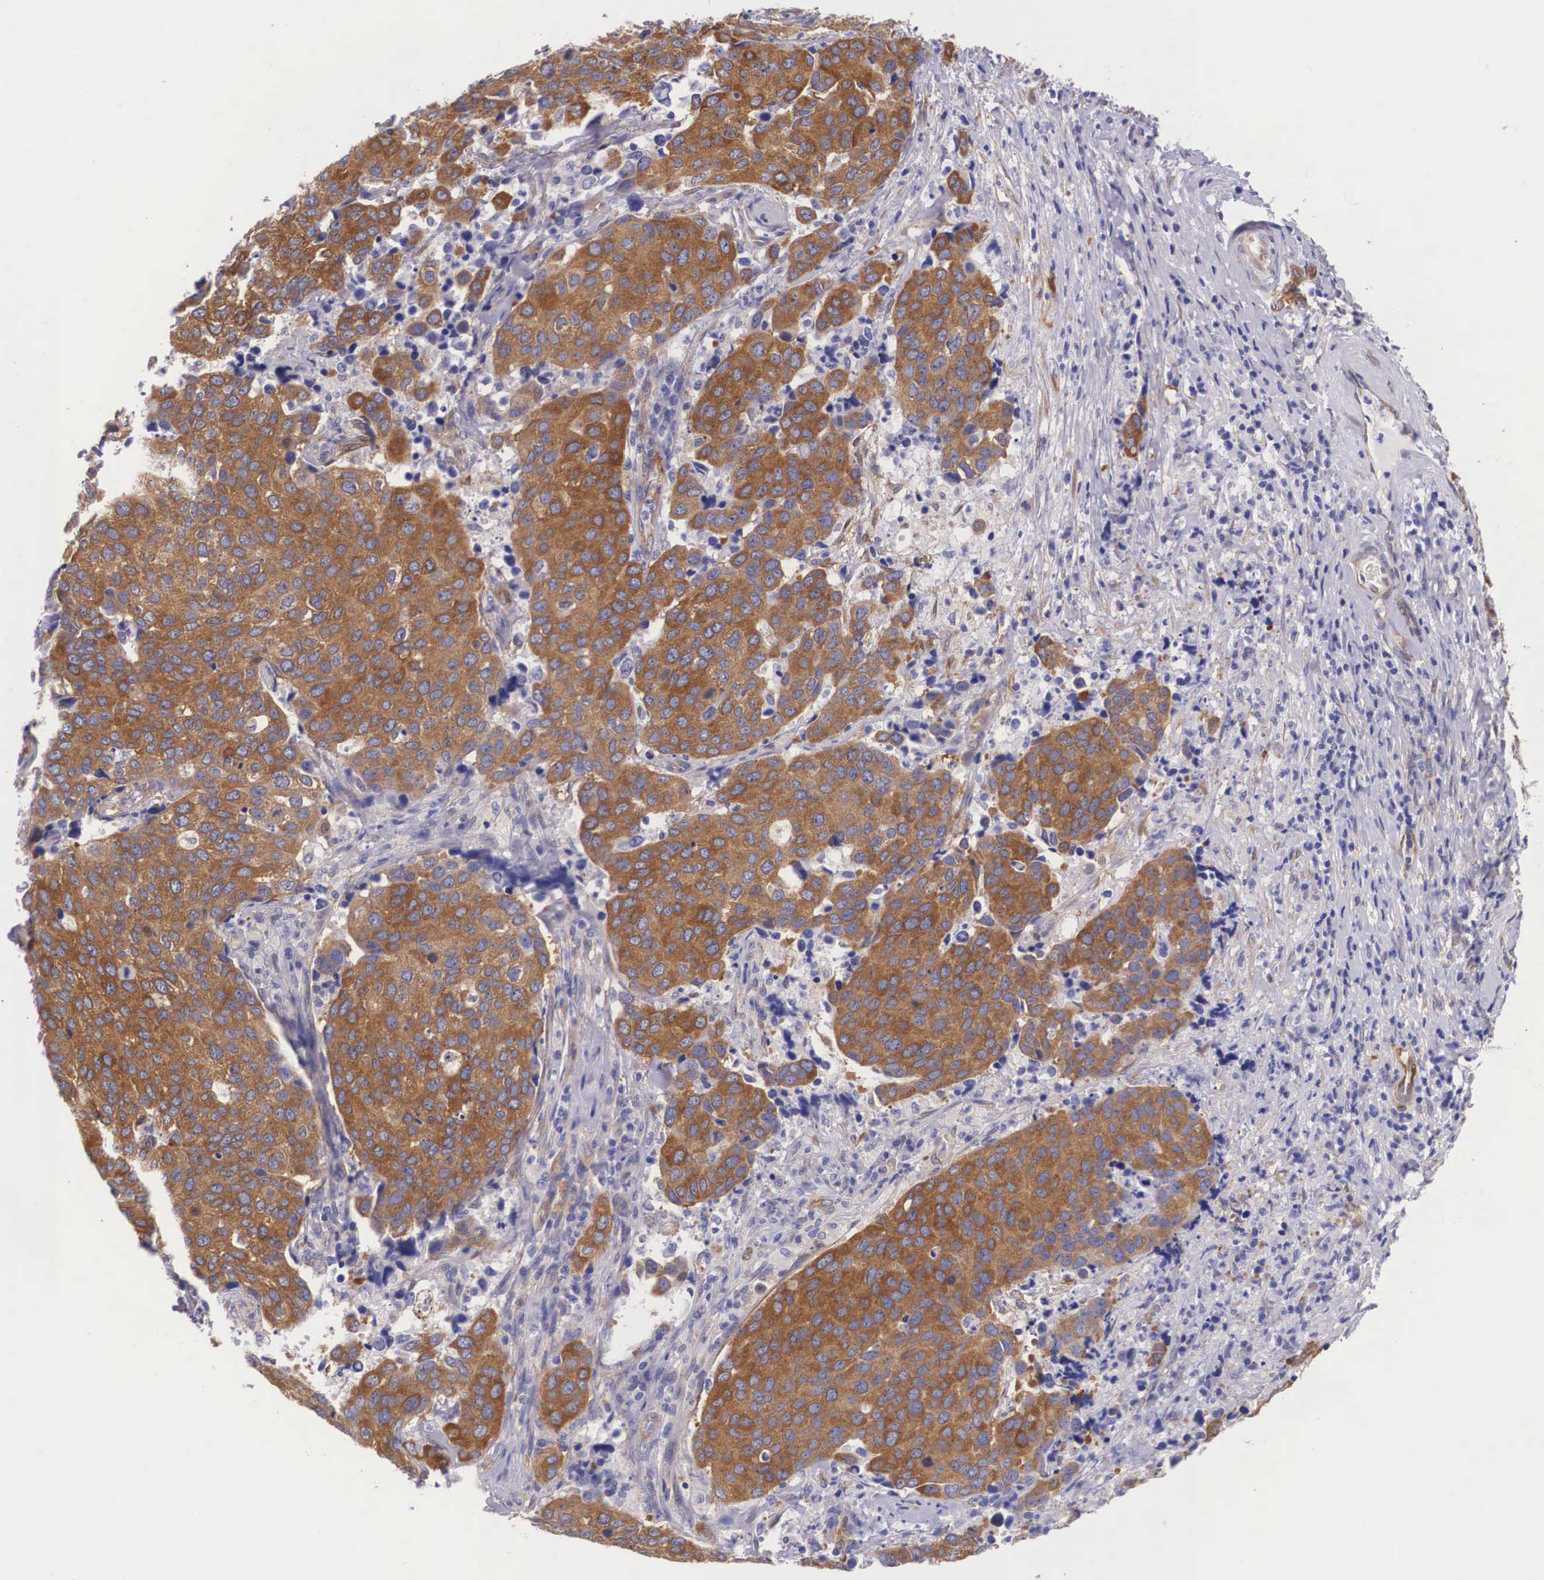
{"staining": {"intensity": "strong", "quantity": ">75%", "location": "cytoplasmic/membranous"}, "tissue": "cervical cancer", "cell_type": "Tumor cells", "image_type": "cancer", "snomed": [{"axis": "morphology", "description": "Squamous cell carcinoma, NOS"}, {"axis": "topography", "description": "Cervix"}], "caption": "Strong cytoplasmic/membranous expression for a protein is identified in approximately >75% of tumor cells of cervical cancer (squamous cell carcinoma) using immunohistochemistry.", "gene": "BCAR1", "patient": {"sex": "female", "age": 54}}